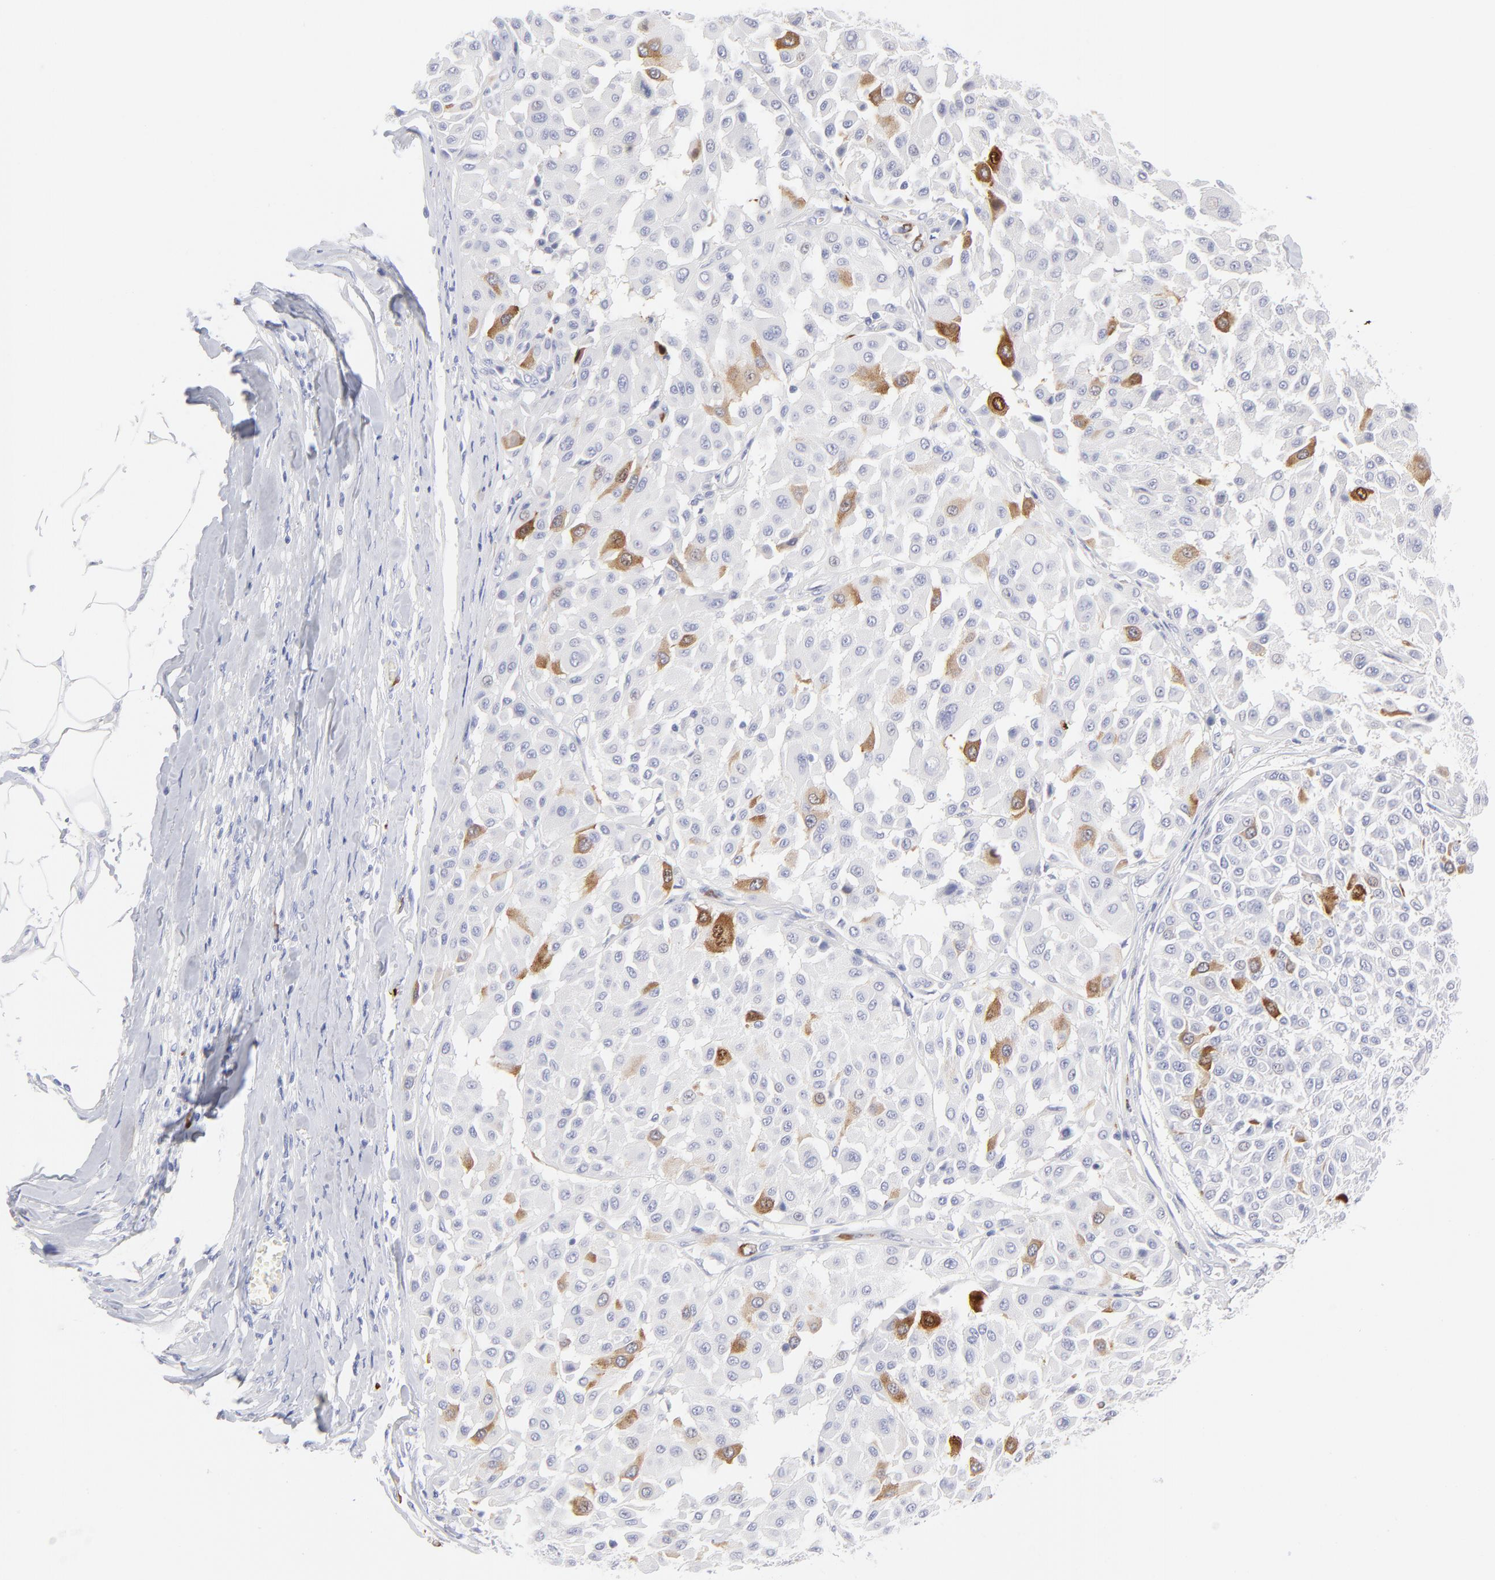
{"staining": {"intensity": "strong", "quantity": "<25%", "location": "cytoplasmic/membranous"}, "tissue": "melanoma", "cell_type": "Tumor cells", "image_type": "cancer", "snomed": [{"axis": "morphology", "description": "Malignant melanoma, Metastatic site"}, {"axis": "topography", "description": "Soft tissue"}], "caption": "An image of human melanoma stained for a protein reveals strong cytoplasmic/membranous brown staining in tumor cells.", "gene": "CCNB1", "patient": {"sex": "male", "age": 41}}